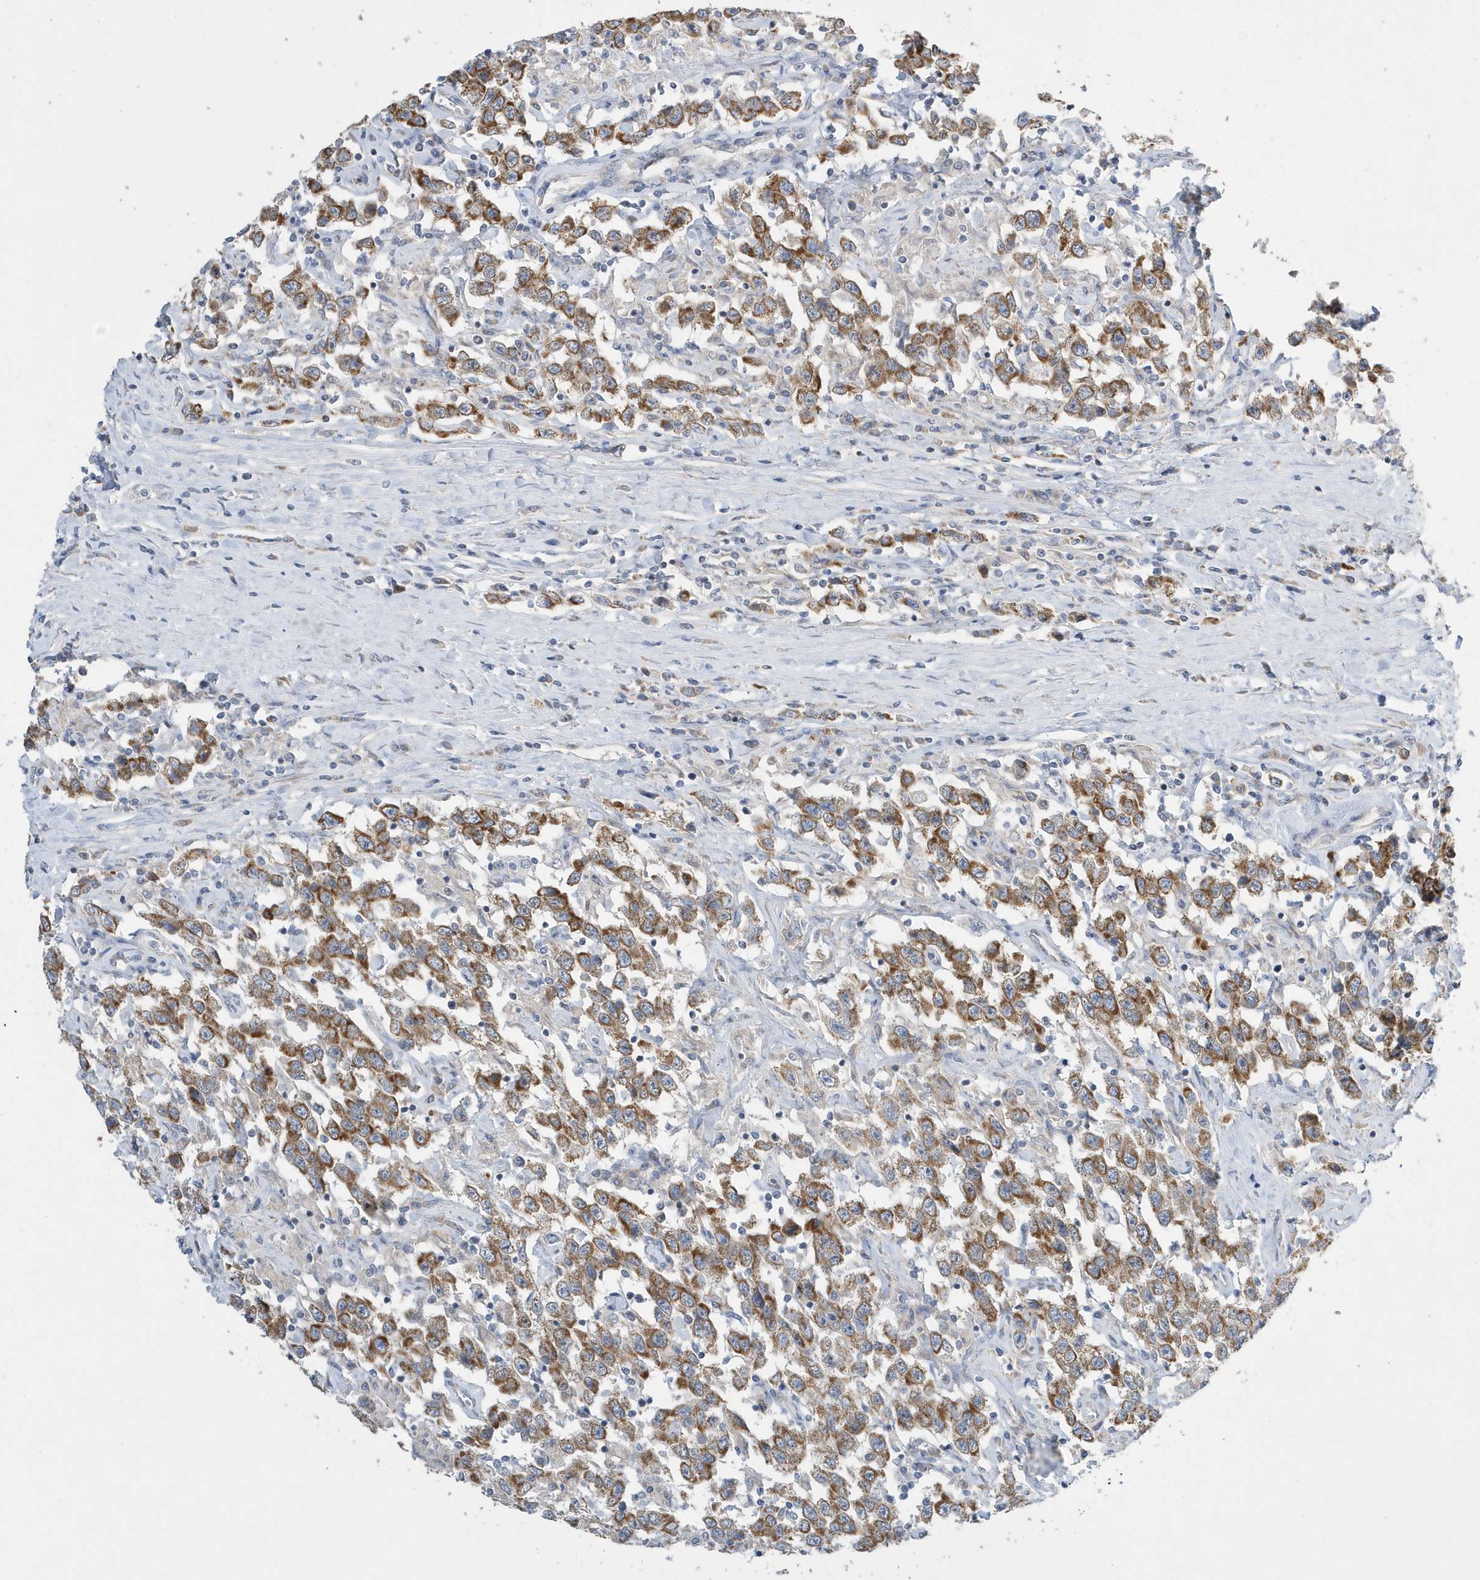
{"staining": {"intensity": "moderate", "quantity": ">75%", "location": "cytoplasmic/membranous"}, "tissue": "testis cancer", "cell_type": "Tumor cells", "image_type": "cancer", "snomed": [{"axis": "morphology", "description": "Seminoma, NOS"}, {"axis": "topography", "description": "Testis"}], "caption": "A high-resolution photomicrograph shows IHC staining of testis seminoma, which exhibits moderate cytoplasmic/membranous positivity in about >75% of tumor cells.", "gene": "SPATA5", "patient": {"sex": "male", "age": 41}}